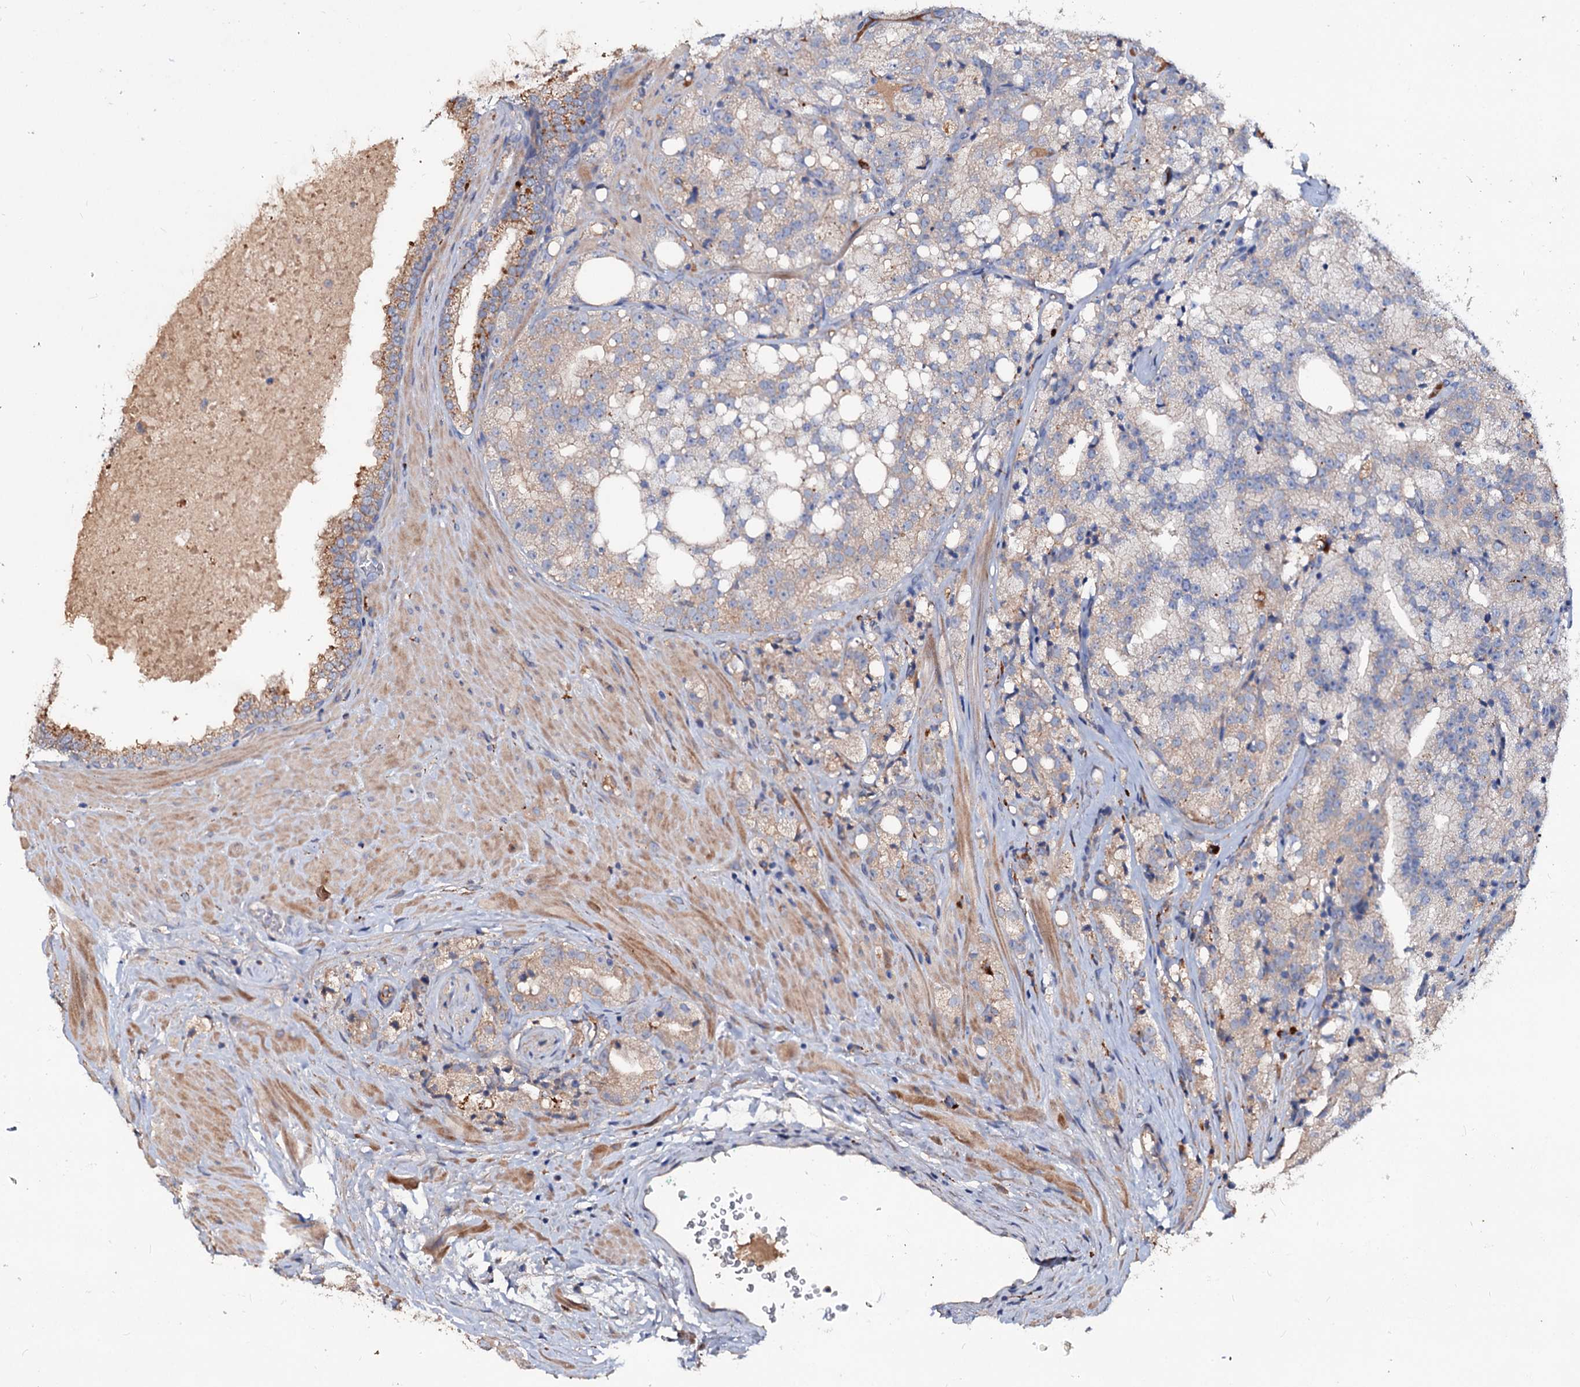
{"staining": {"intensity": "moderate", "quantity": "<25%", "location": "cytoplasmic/membranous"}, "tissue": "prostate cancer", "cell_type": "Tumor cells", "image_type": "cancer", "snomed": [{"axis": "morphology", "description": "Adenocarcinoma, High grade"}, {"axis": "topography", "description": "Prostate"}], "caption": "Brown immunohistochemical staining in human high-grade adenocarcinoma (prostate) reveals moderate cytoplasmic/membranous expression in approximately <25% of tumor cells.", "gene": "ACY3", "patient": {"sex": "male", "age": 64}}